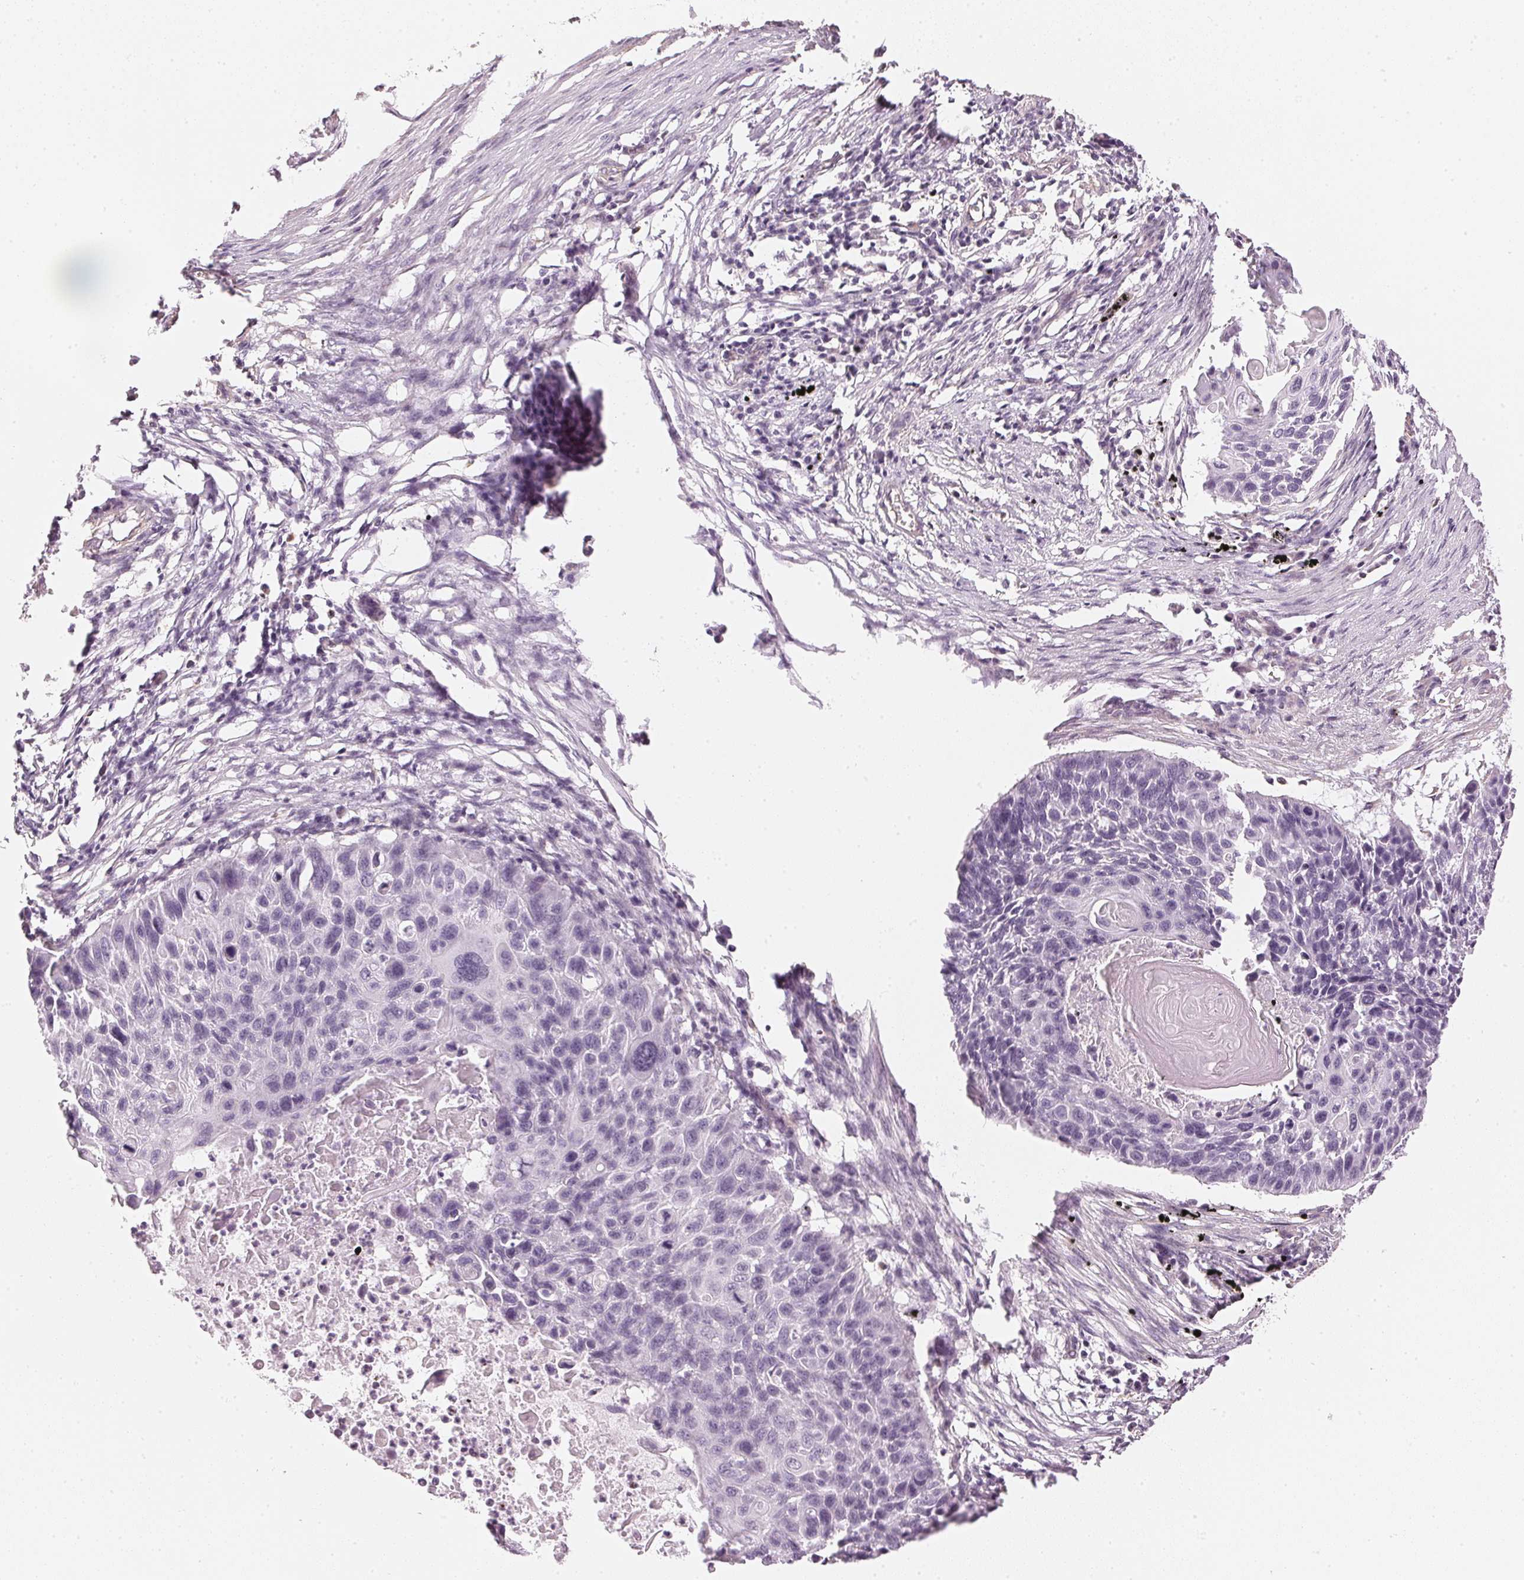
{"staining": {"intensity": "negative", "quantity": "none", "location": "none"}, "tissue": "lung cancer", "cell_type": "Tumor cells", "image_type": "cancer", "snomed": [{"axis": "morphology", "description": "Squamous cell carcinoma, NOS"}, {"axis": "topography", "description": "Lung"}], "caption": "IHC histopathology image of neoplastic tissue: lung squamous cell carcinoma stained with DAB (3,3'-diaminobenzidine) reveals no significant protein positivity in tumor cells. (DAB (3,3'-diaminobenzidine) immunohistochemistry (IHC) visualized using brightfield microscopy, high magnification).", "gene": "APLP1", "patient": {"sex": "male", "age": 78}}